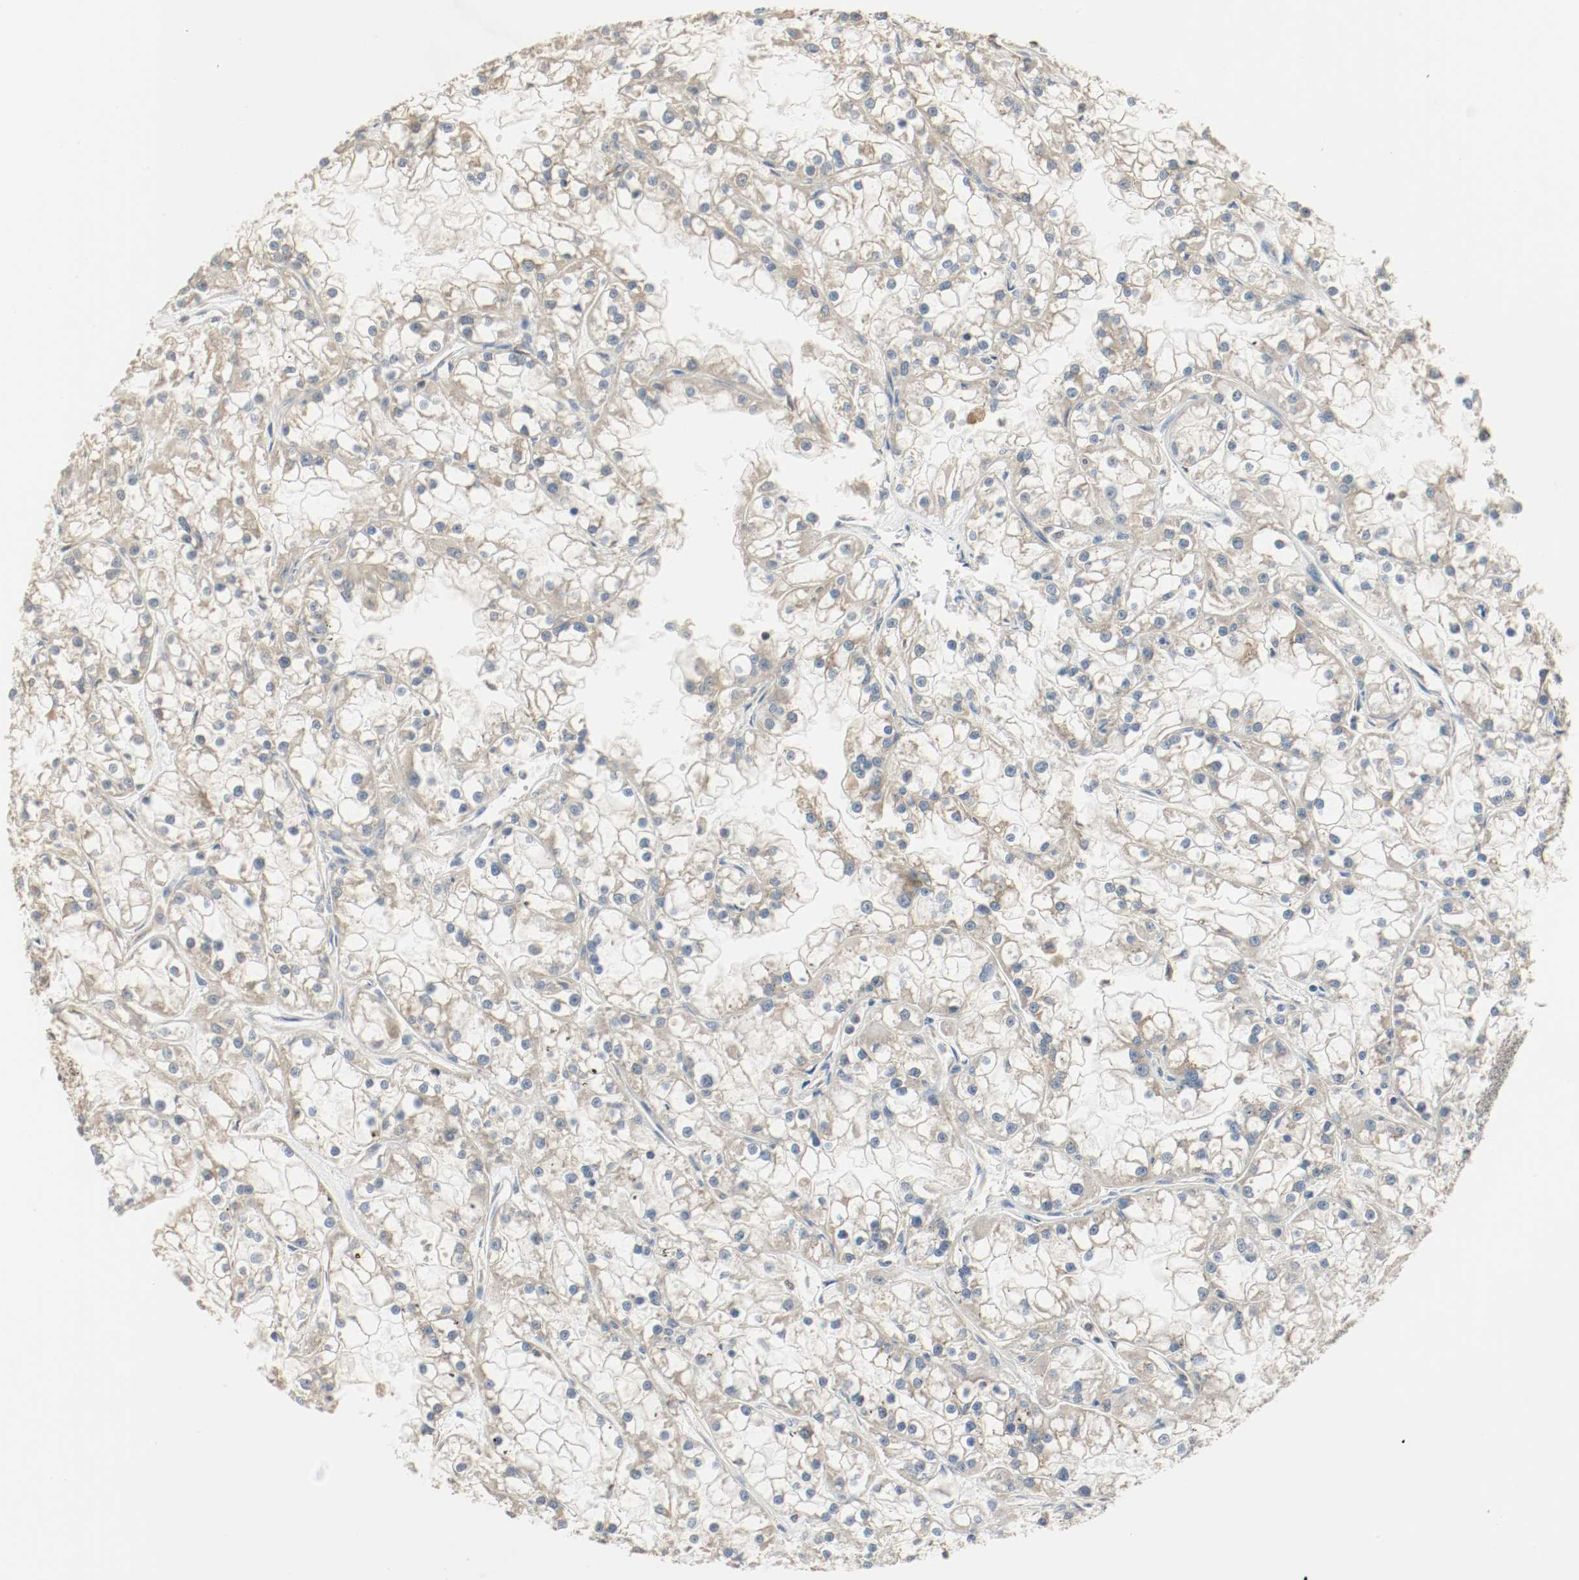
{"staining": {"intensity": "weak", "quantity": "25%-75%", "location": "cytoplasmic/membranous"}, "tissue": "renal cancer", "cell_type": "Tumor cells", "image_type": "cancer", "snomed": [{"axis": "morphology", "description": "Adenocarcinoma, NOS"}, {"axis": "topography", "description": "Kidney"}], "caption": "A brown stain shows weak cytoplasmic/membranous positivity of a protein in renal cancer tumor cells.", "gene": "MELTF", "patient": {"sex": "female", "age": 52}}